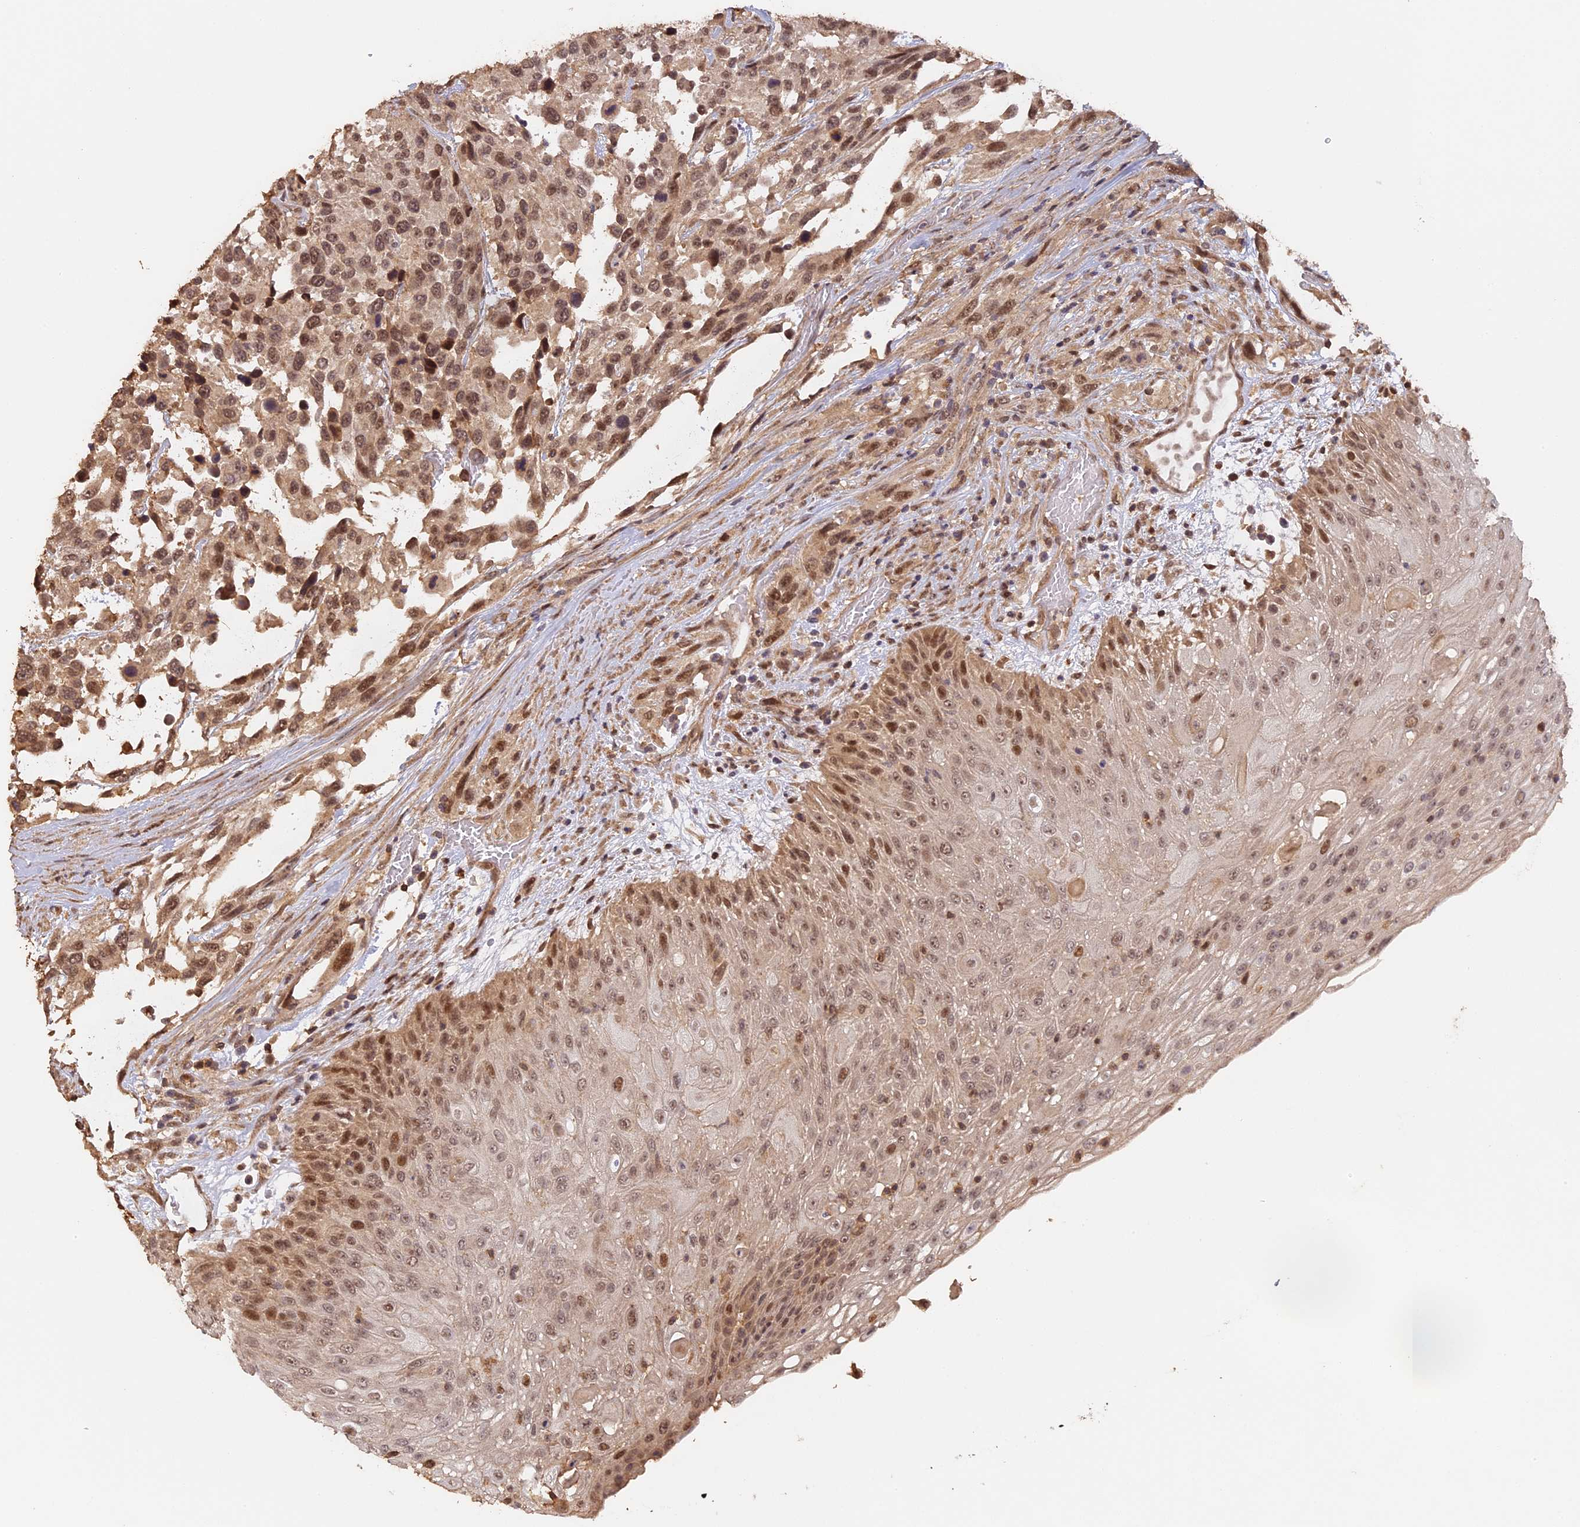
{"staining": {"intensity": "moderate", "quantity": ">75%", "location": "cytoplasmic/membranous,nuclear"}, "tissue": "urothelial cancer", "cell_type": "Tumor cells", "image_type": "cancer", "snomed": [{"axis": "morphology", "description": "Urothelial carcinoma, High grade"}, {"axis": "topography", "description": "Urinary bladder"}], "caption": "Immunohistochemistry (IHC) of human urothelial cancer exhibits medium levels of moderate cytoplasmic/membranous and nuclear positivity in about >75% of tumor cells.", "gene": "MYBL2", "patient": {"sex": "female", "age": 70}}